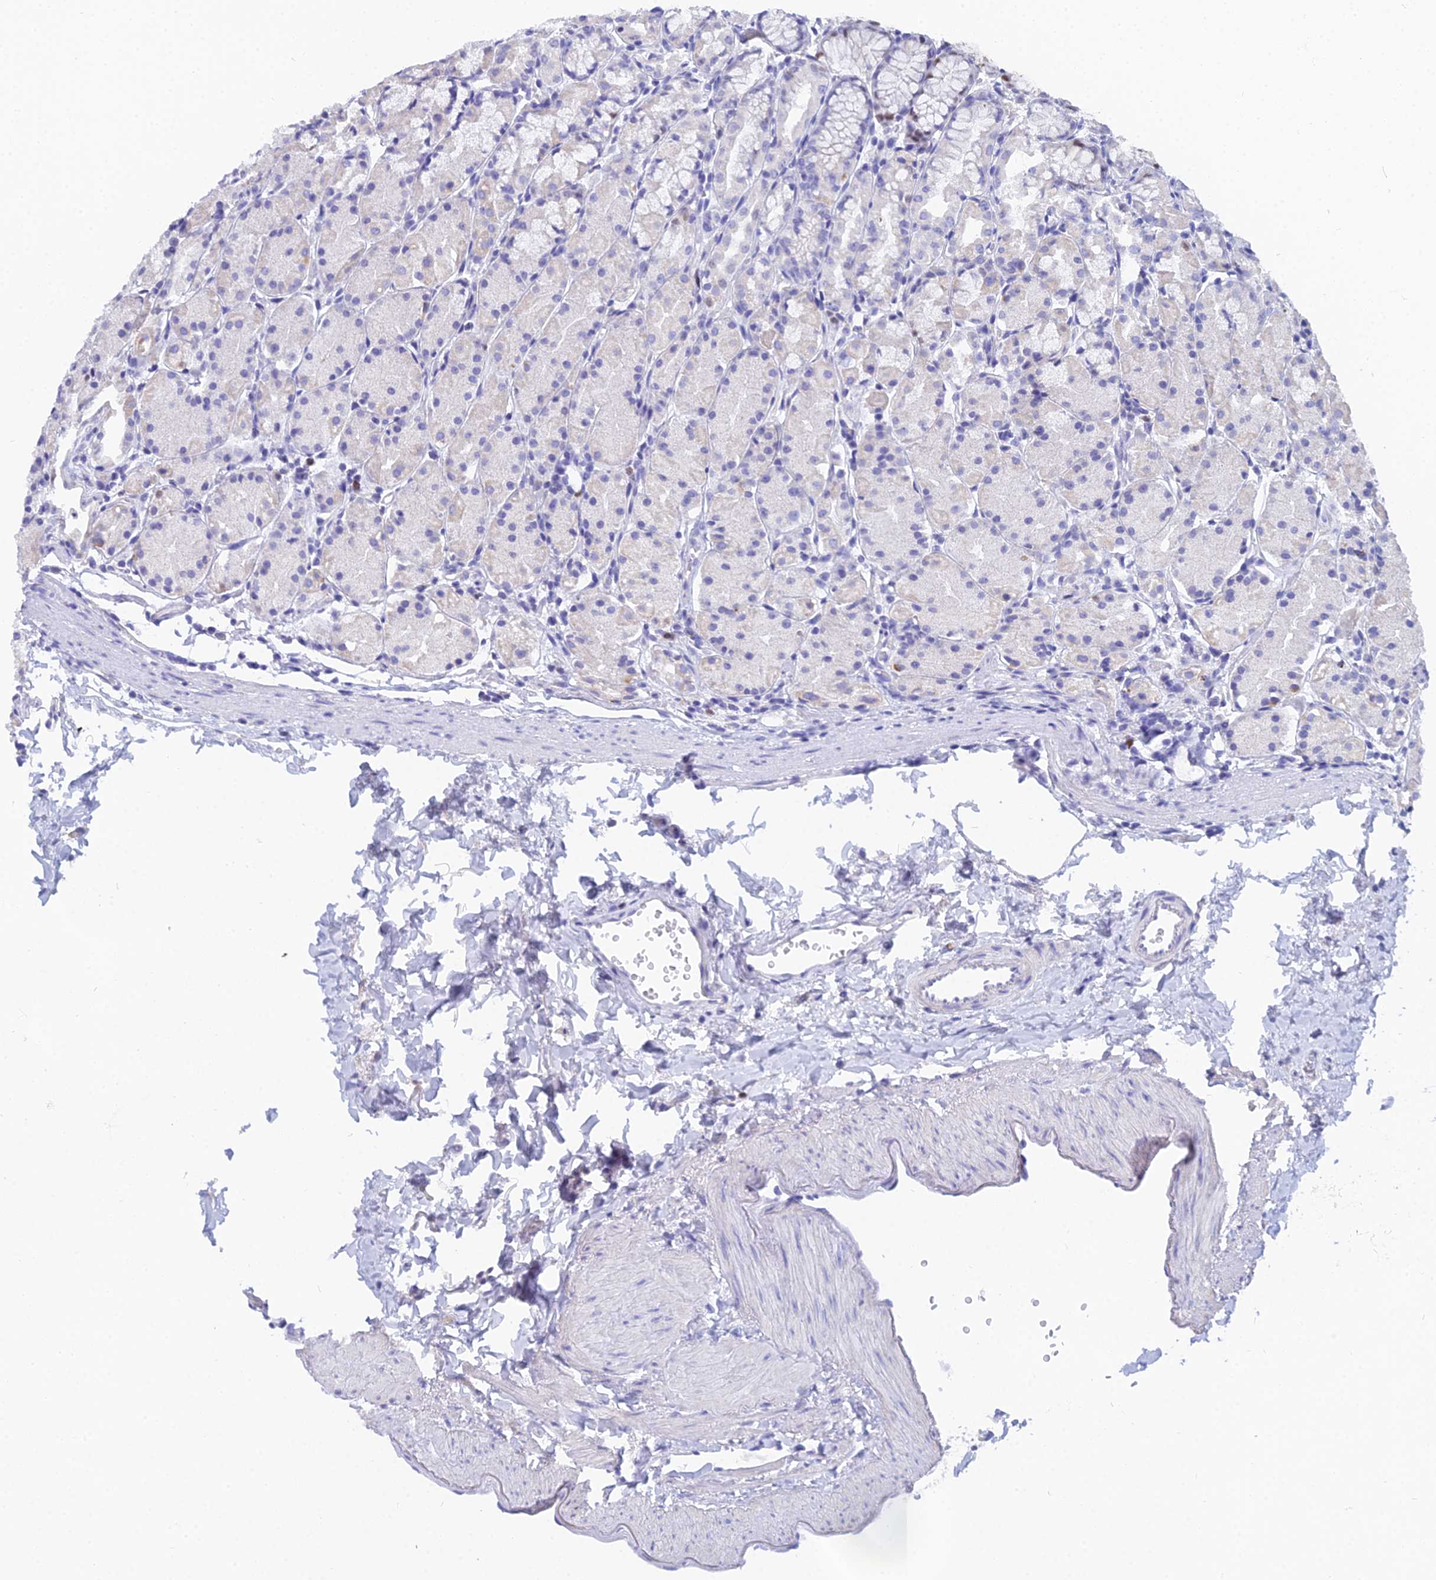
{"staining": {"intensity": "moderate", "quantity": "<25%", "location": "nuclear"}, "tissue": "stomach", "cell_type": "Glandular cells", "image_type": "normal", "snomed": [{"axis": "morphology", "description": "Normal tissue, NOS"}, {"axis": "topography", "description": "Stomach, upper"}], "caption": "A high-resolution micrograph shows immunohistochemistry staining of unremarkable stomach, which displays moderate nuclear expression in approximately <25% of glandular cells.", "gene": "MCM2", "patient": {"sex": "male", "age": 47}}